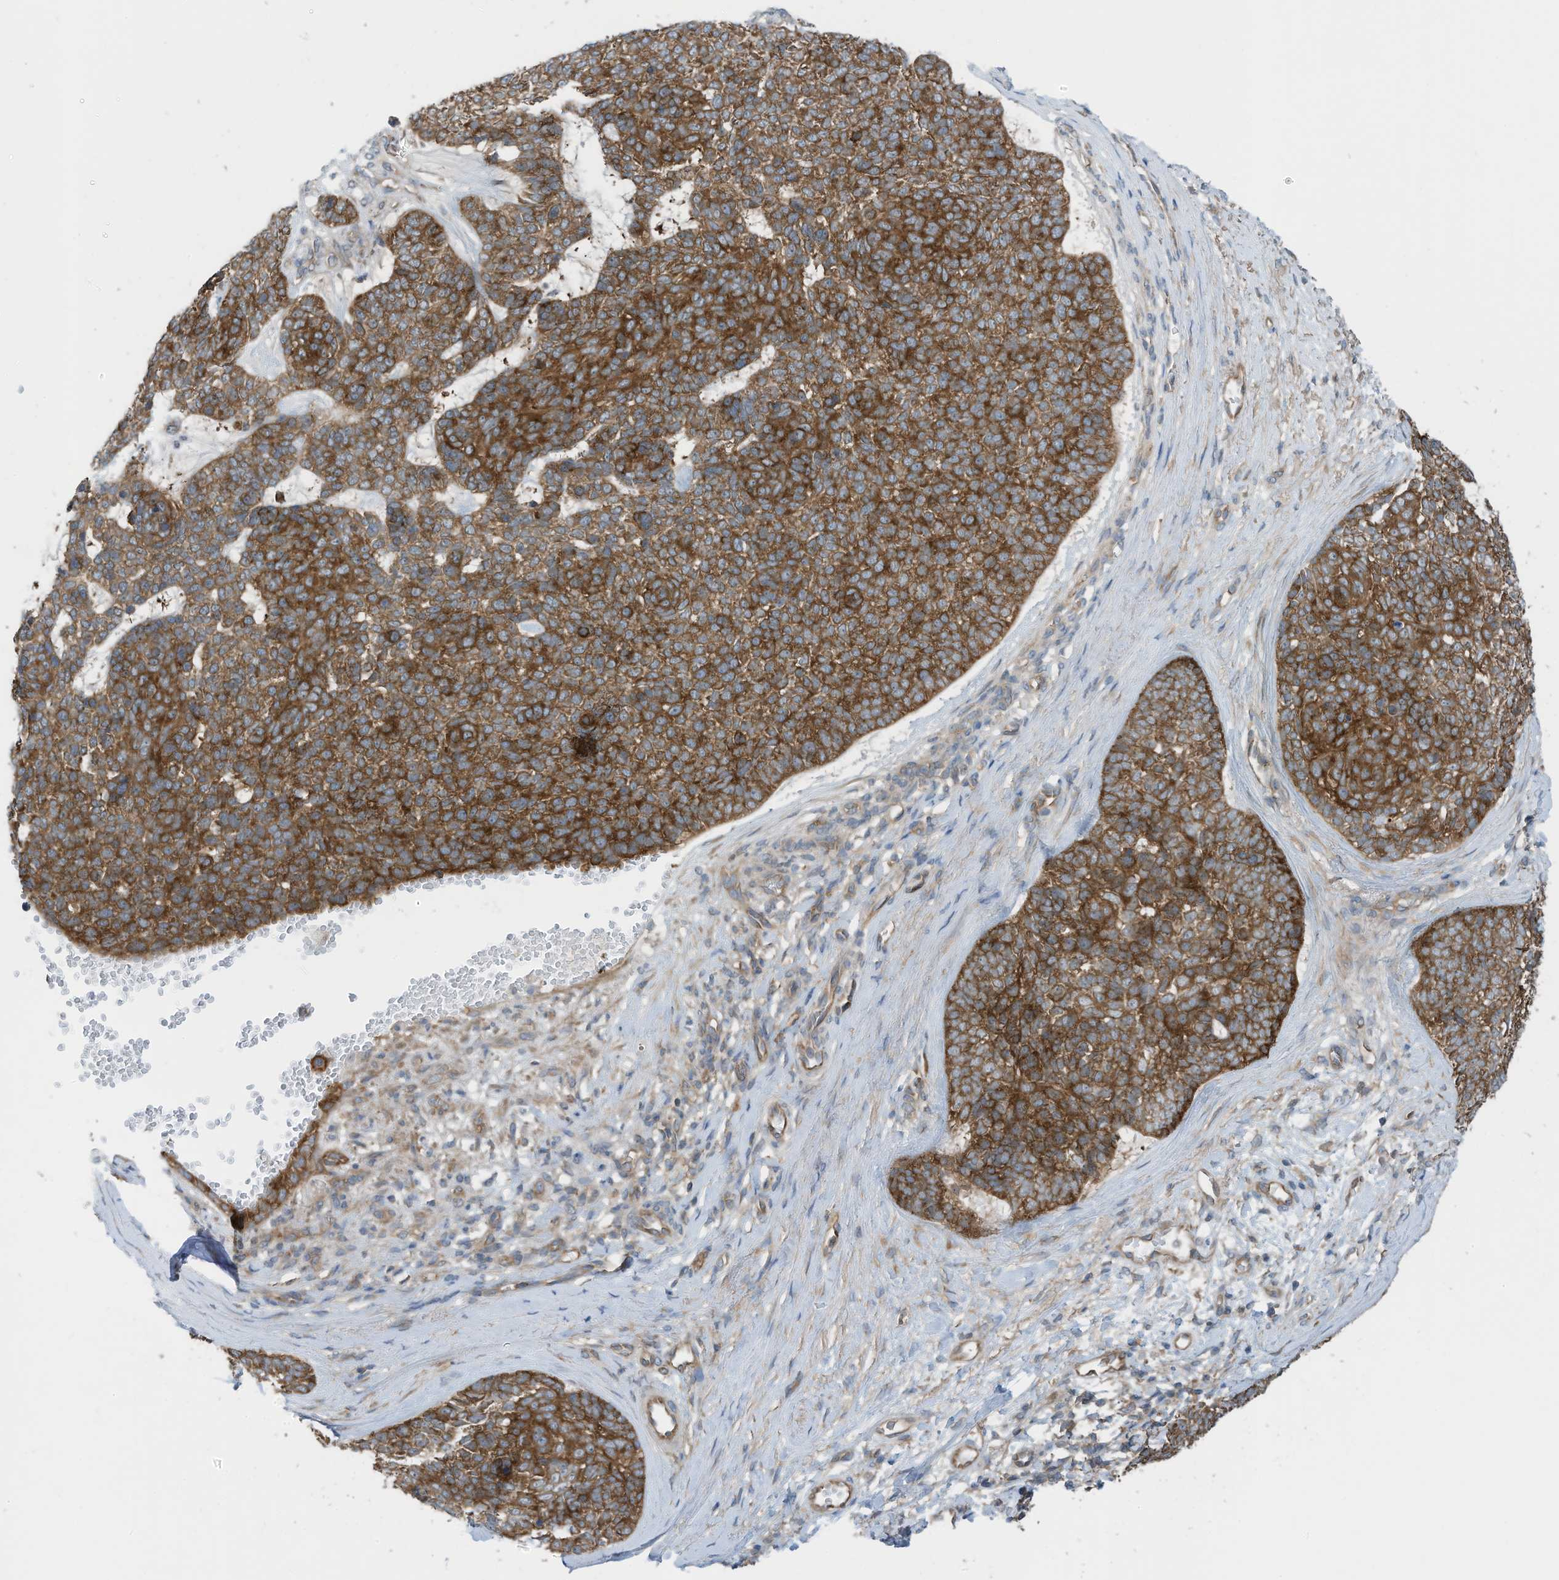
{"staining": {"intensity": "strong", "quantity": ">75%", "location": "cytoplasmic/membranous"}, "tissue": "skin cancer", "cell_type": "Tumor cells", "image_type": "cancer", "snomed": [{"axis": "morphology", "description": "Basal cell carcinoma"}, {"axis": "topography", "description": "Skin"}], "caption": "Immunohistochemistry (IHC) micrograph of neoplastic tissue: basal cell carcinoma (skin) stained using immunohistochemistry shows high levels of strong protein expression localized specifically in the cytoplasmic/membranous of tumor cells, appearing as a cytoplasmic/membranous brown color.", "gene": "REPS1", "patient": {"sex": "female", "age": 81}}